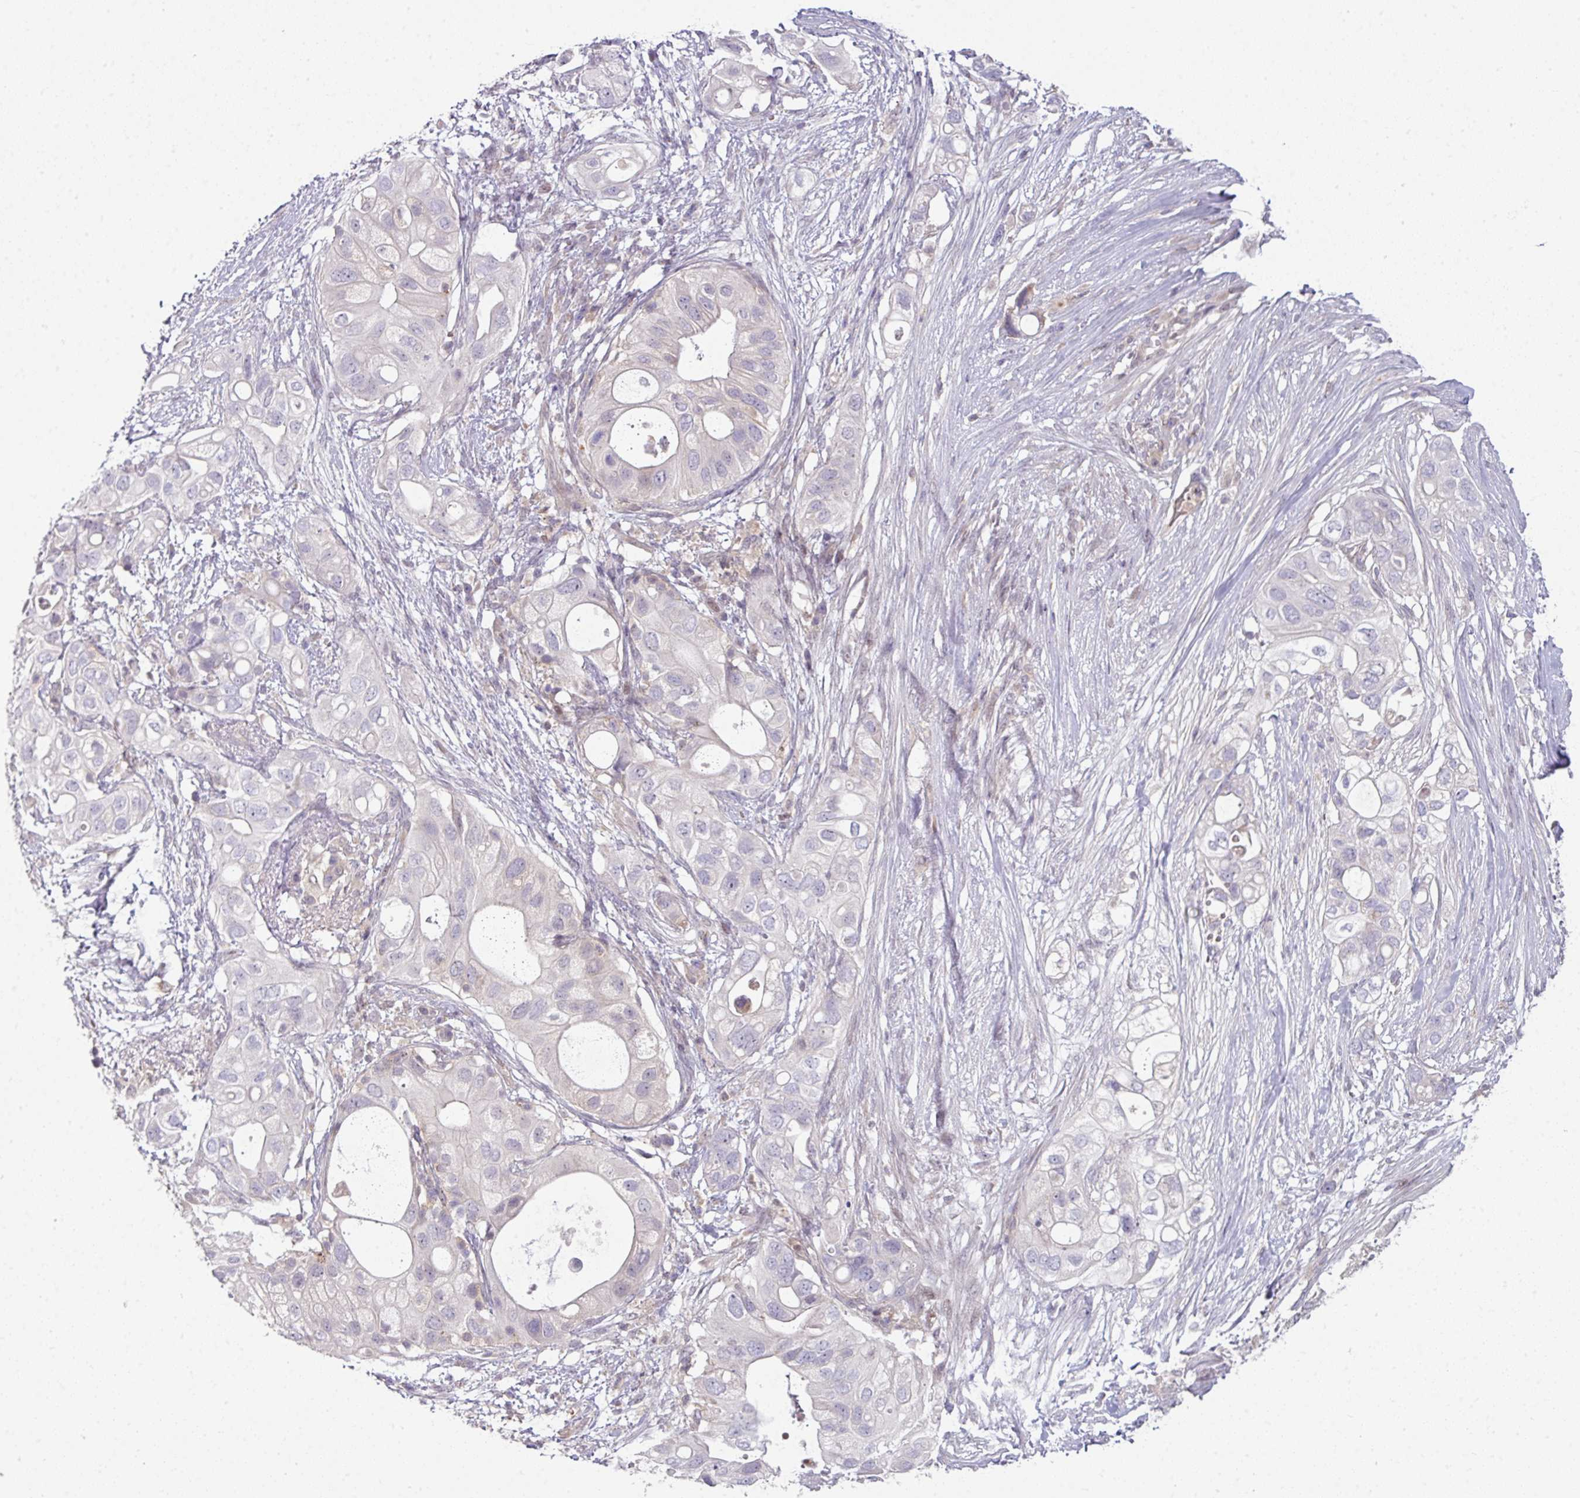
{"staining": {"intensity": "negative", "quantity": "none", "location": "none"}, "tissue": "pancreatic cancer", "cell_type": "Tumor cells", "image_type": "cancer", "snomed": [{"axis": "morphology", "description": "Adenocarcinoma, NOS"}, {"axis": "topography", "description": "Pancreas"}], "caption": "This is a image of IHC staining of pancreatic adenocarcinoma, which shows no expression in tumor cells. Brightfield microscopy of immunohistochemistry stained with DAB (3,3'-diaminobenzidine) (brown) and hematoxylin (blue), captured at high magnification.", "gene": "STAT5A", "patient": {"sex": "female", "age": 72}}